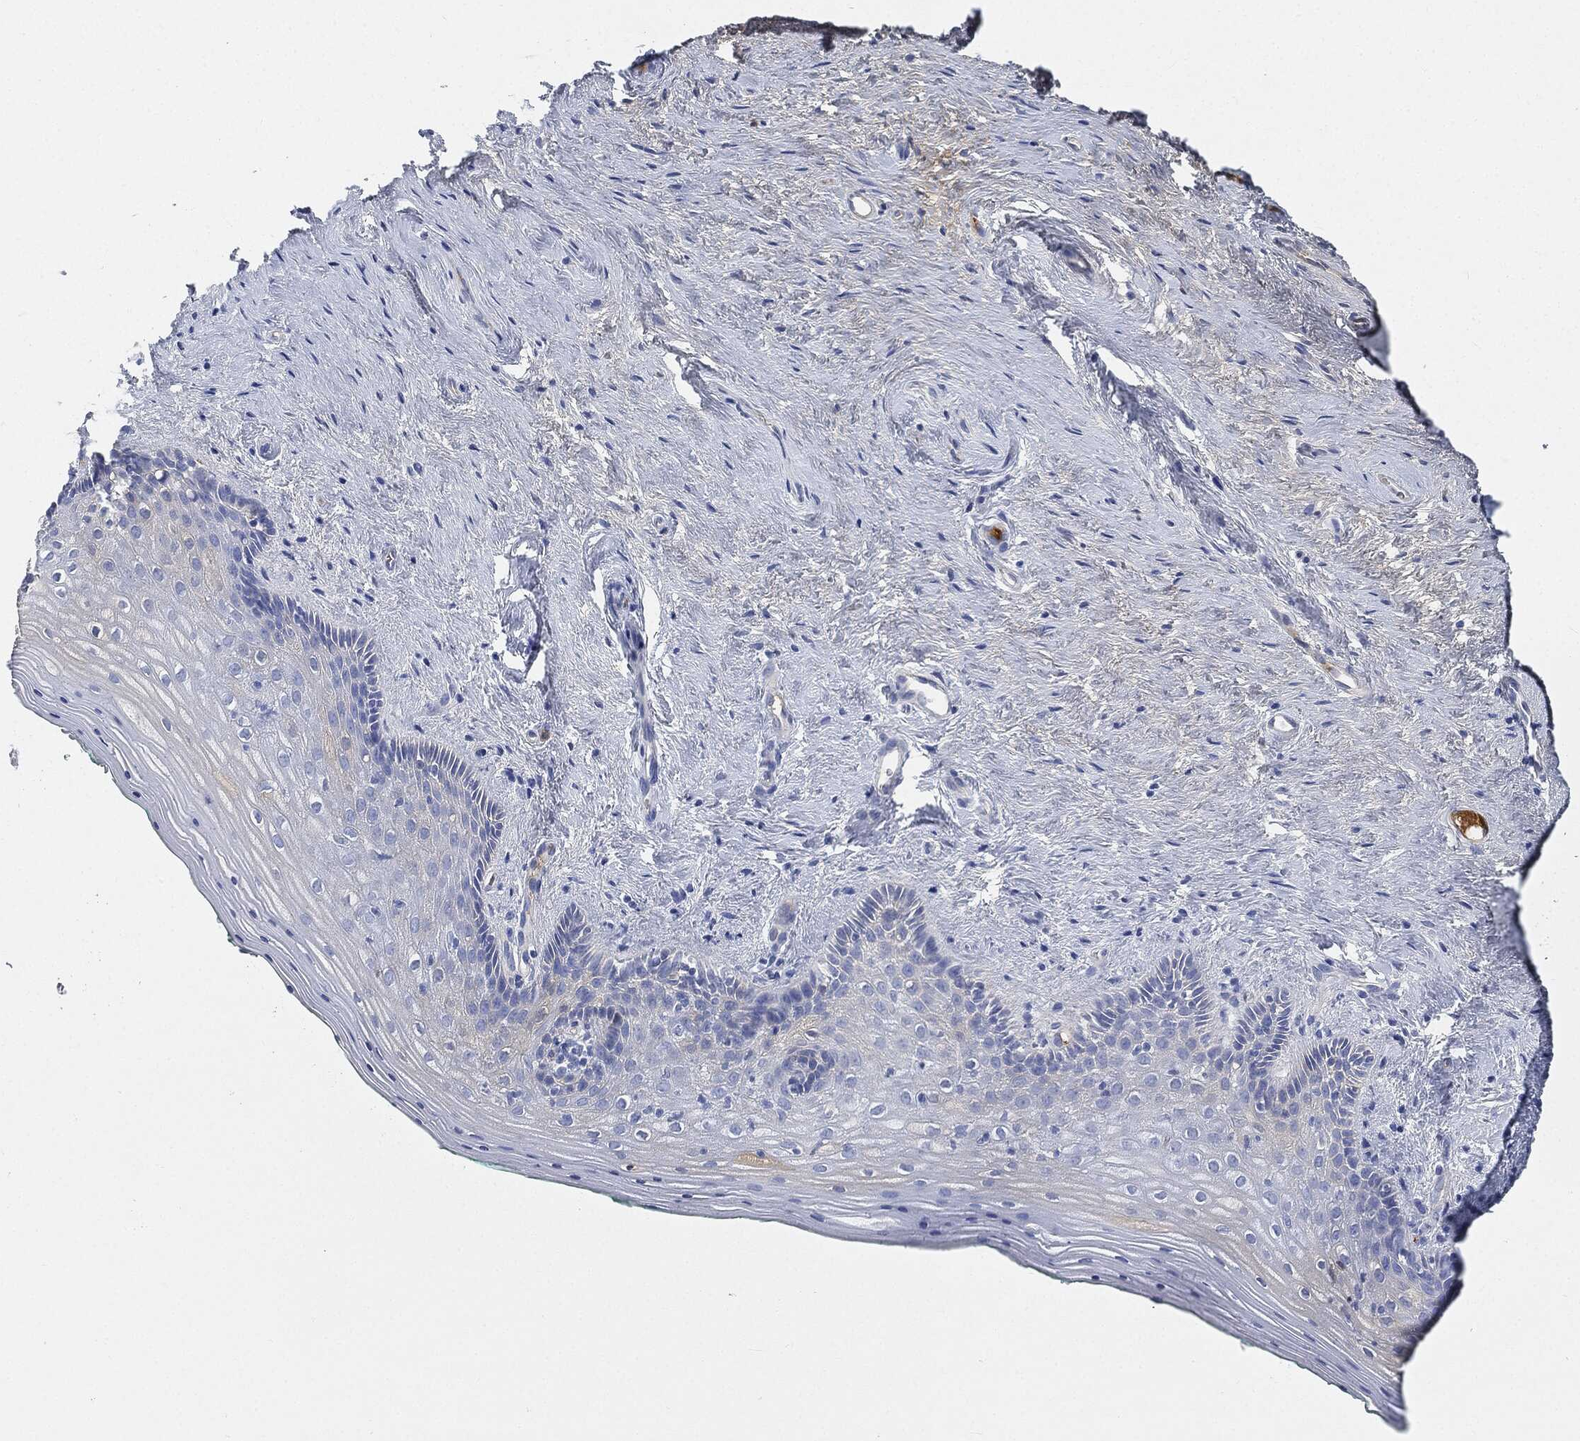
{"staining": {"intensity": "negative", "quantity": "none", "location": "none"}, "tissue": "vagina", "cell_type": "Squamous epithelial cells", "image_type": "normal", "snomed": [{"axis": "morphology", "description": "Normal tissue, NOS"}, {"axis": "topography", "description": "Vagina"}], "caption": "The image demonstrates no significant expression in squamous epithelial cells of vagina.", "gene": "IGLV6", "patient": {"sex": "female", "age": 45}}